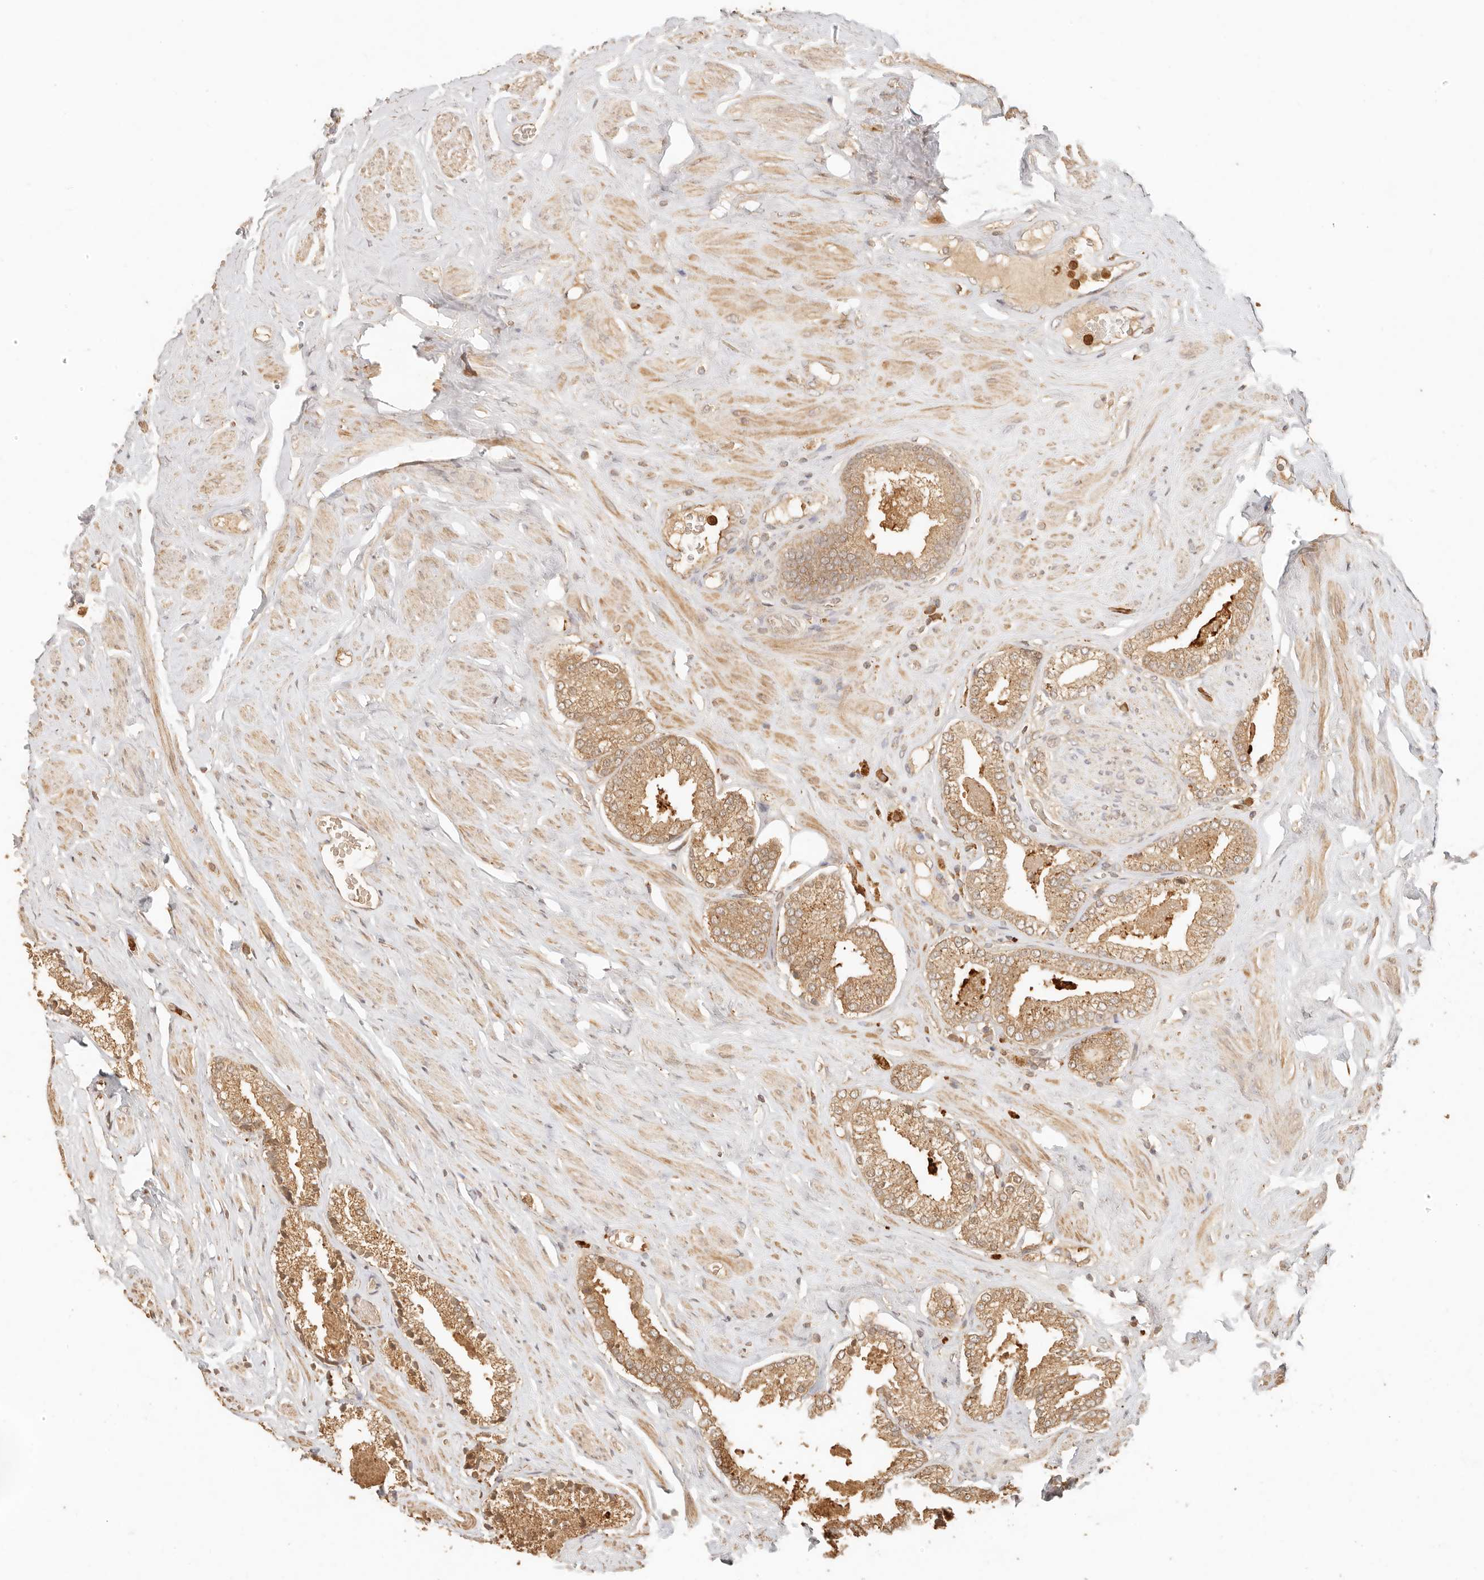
{"staining": {"intensity": "moderate", "quantity": ">75%", "location": "cytoplasmic/membranous"}, "tissue": "prostate cancer", "cell_type": "Tumor cells", "image_type": "cancer", "snomed": [{"axis": "morphology", "description": "Adenocarcinoma, Low grade"}, {"axis": "topography", "description": "Prostate"}], "caption": "This is an image of immunohistochemistry staining of prostate cancer (adenocarcinoma (low-grade)), which shows moderate staining in the cytoplasmic/membranous of tumor cells.", "gene": "INTS11", "patient": {"sex": "male", "age": 71}}